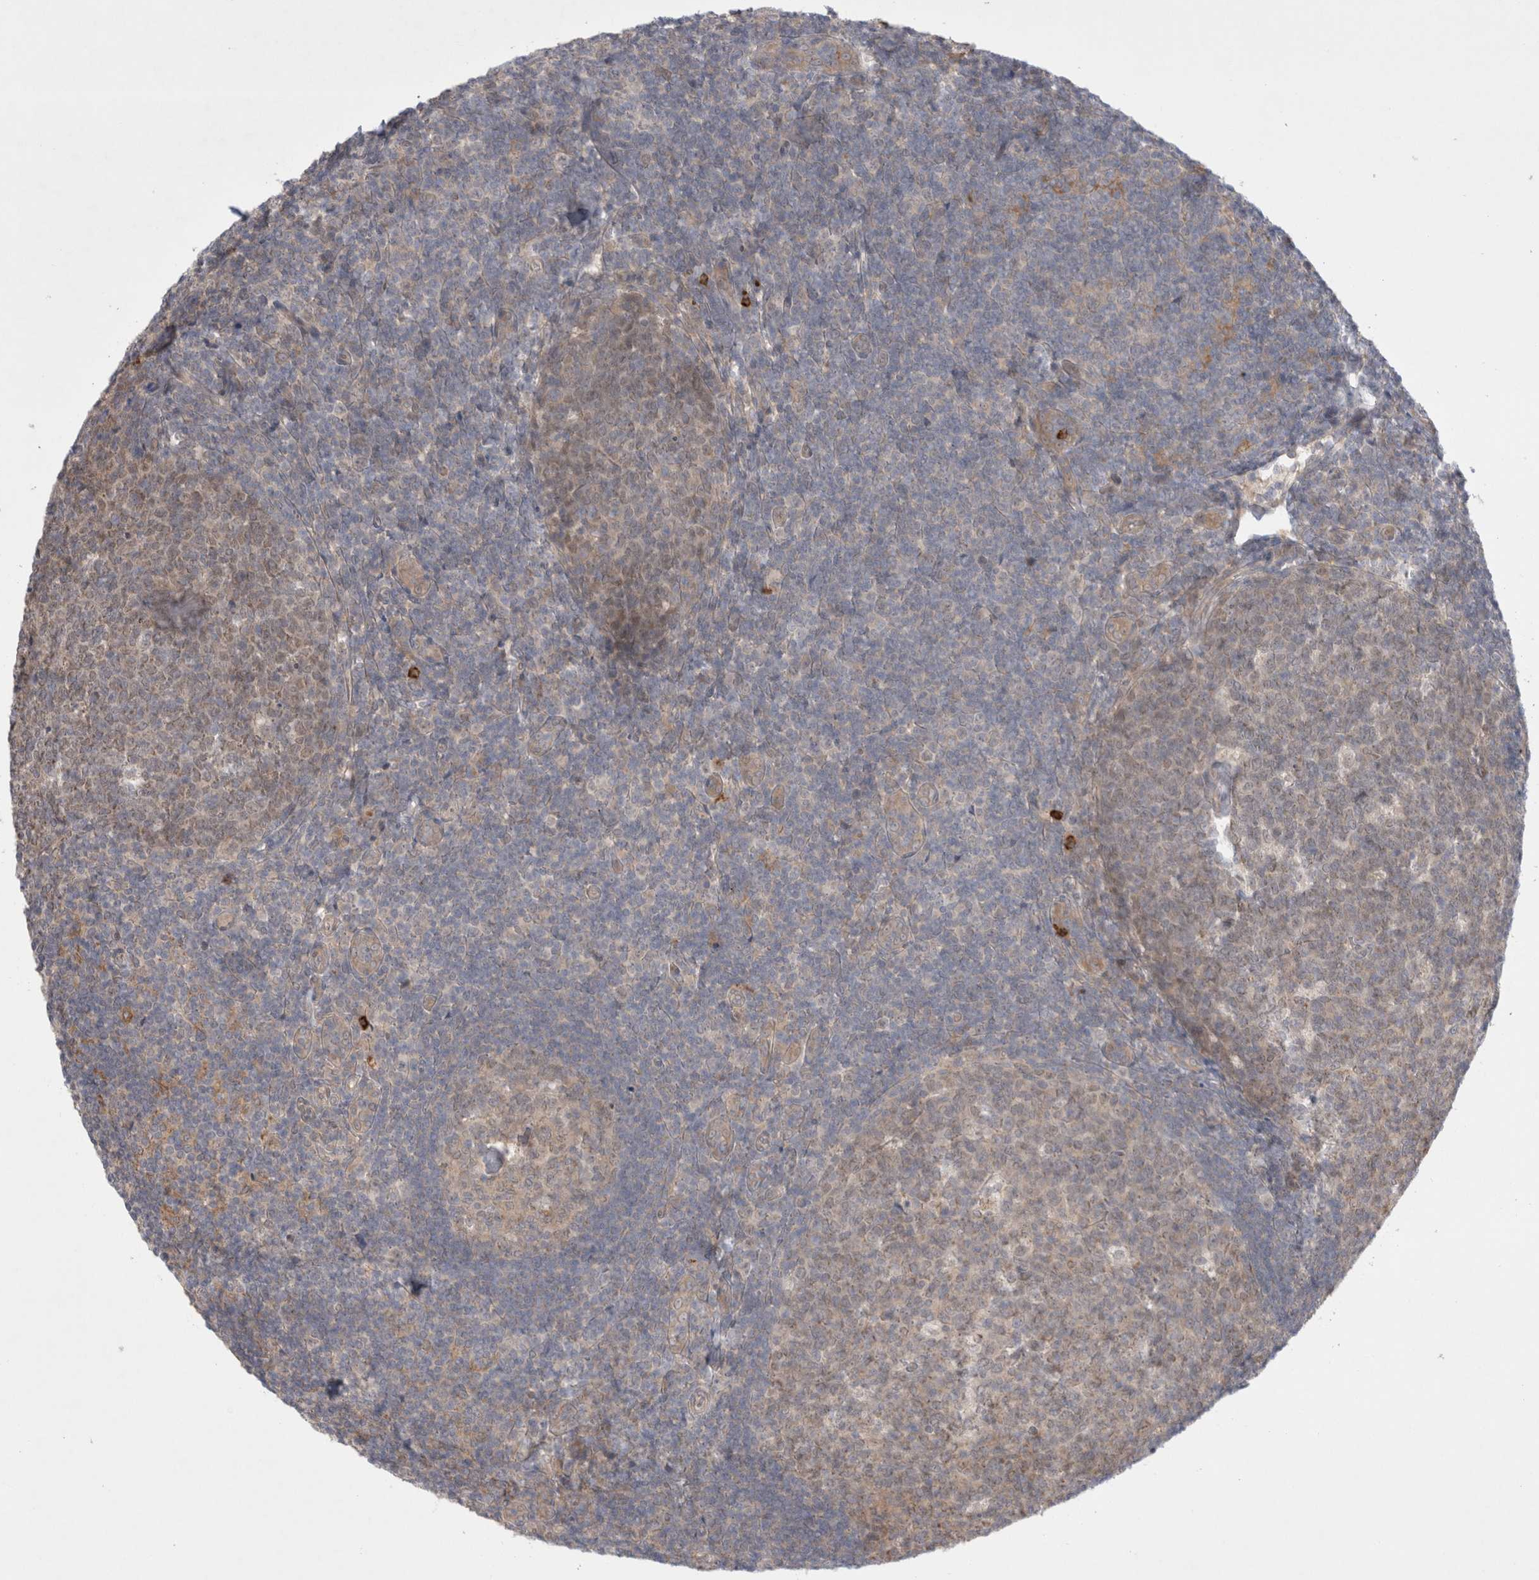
{"staining": {"intensity": "weak", "quantity": "25%-75%", "location": "cytoplasmic/membranous"}, "tissue": "tonsil", "cell_type": "Germinal center cells", "image_type": "normal", "snomed": [{"axis": "morphology", "description": "Normal tissue, NOS"}, {"axis": "topography", "description": "Tonsil"}], "caption": "High-power microscopy captured an immunohistochemistry micrograph of benign tonsil, revealing weak cytoplasmic/membranous staining in about 25%-75% of germinal center cells. (Brightfield microscopy of DAB IHC at high magnification).", "gene": "GSDMB", "patient": {"sex": "male", "age": 37}}